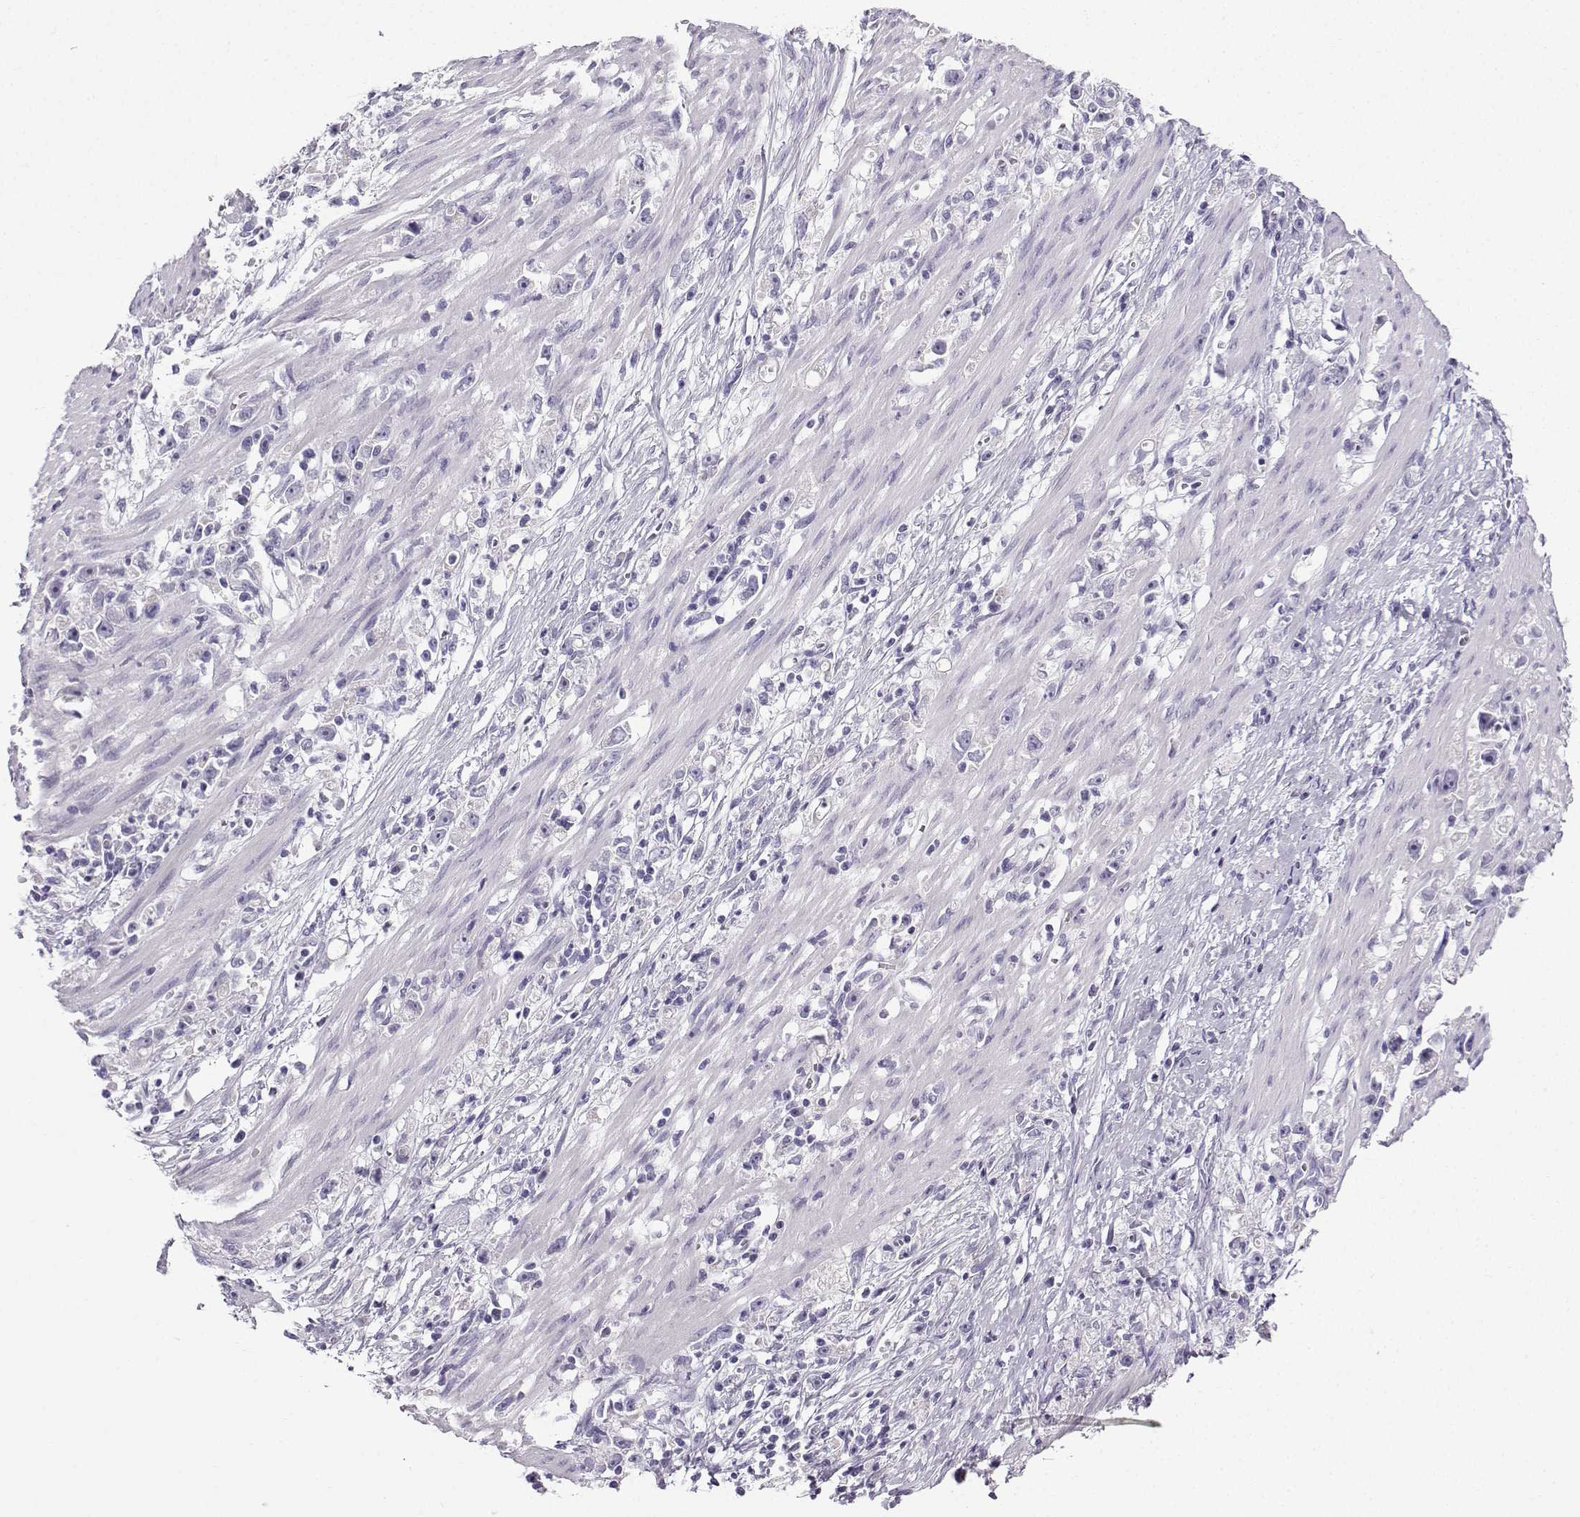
{"staining": {"intensity": "negative", "quantity": "none", "location": "none"}, "tissue": "stomach cancer", "cell_type": "Tumor cells", "image_type": "cancer", "snomed": [{"axis": "morphology", "description": "Adenocarcinoma, NOS"}, {"axis": "topography", "description": "Stomach"}], "caption": "Human adenocarcinoma (stomach) stained for a protein using IHC shows no positivity in tumor cells.", "gene": "ZBTB8B", "patient": {"sex": "female", "age": 59}}